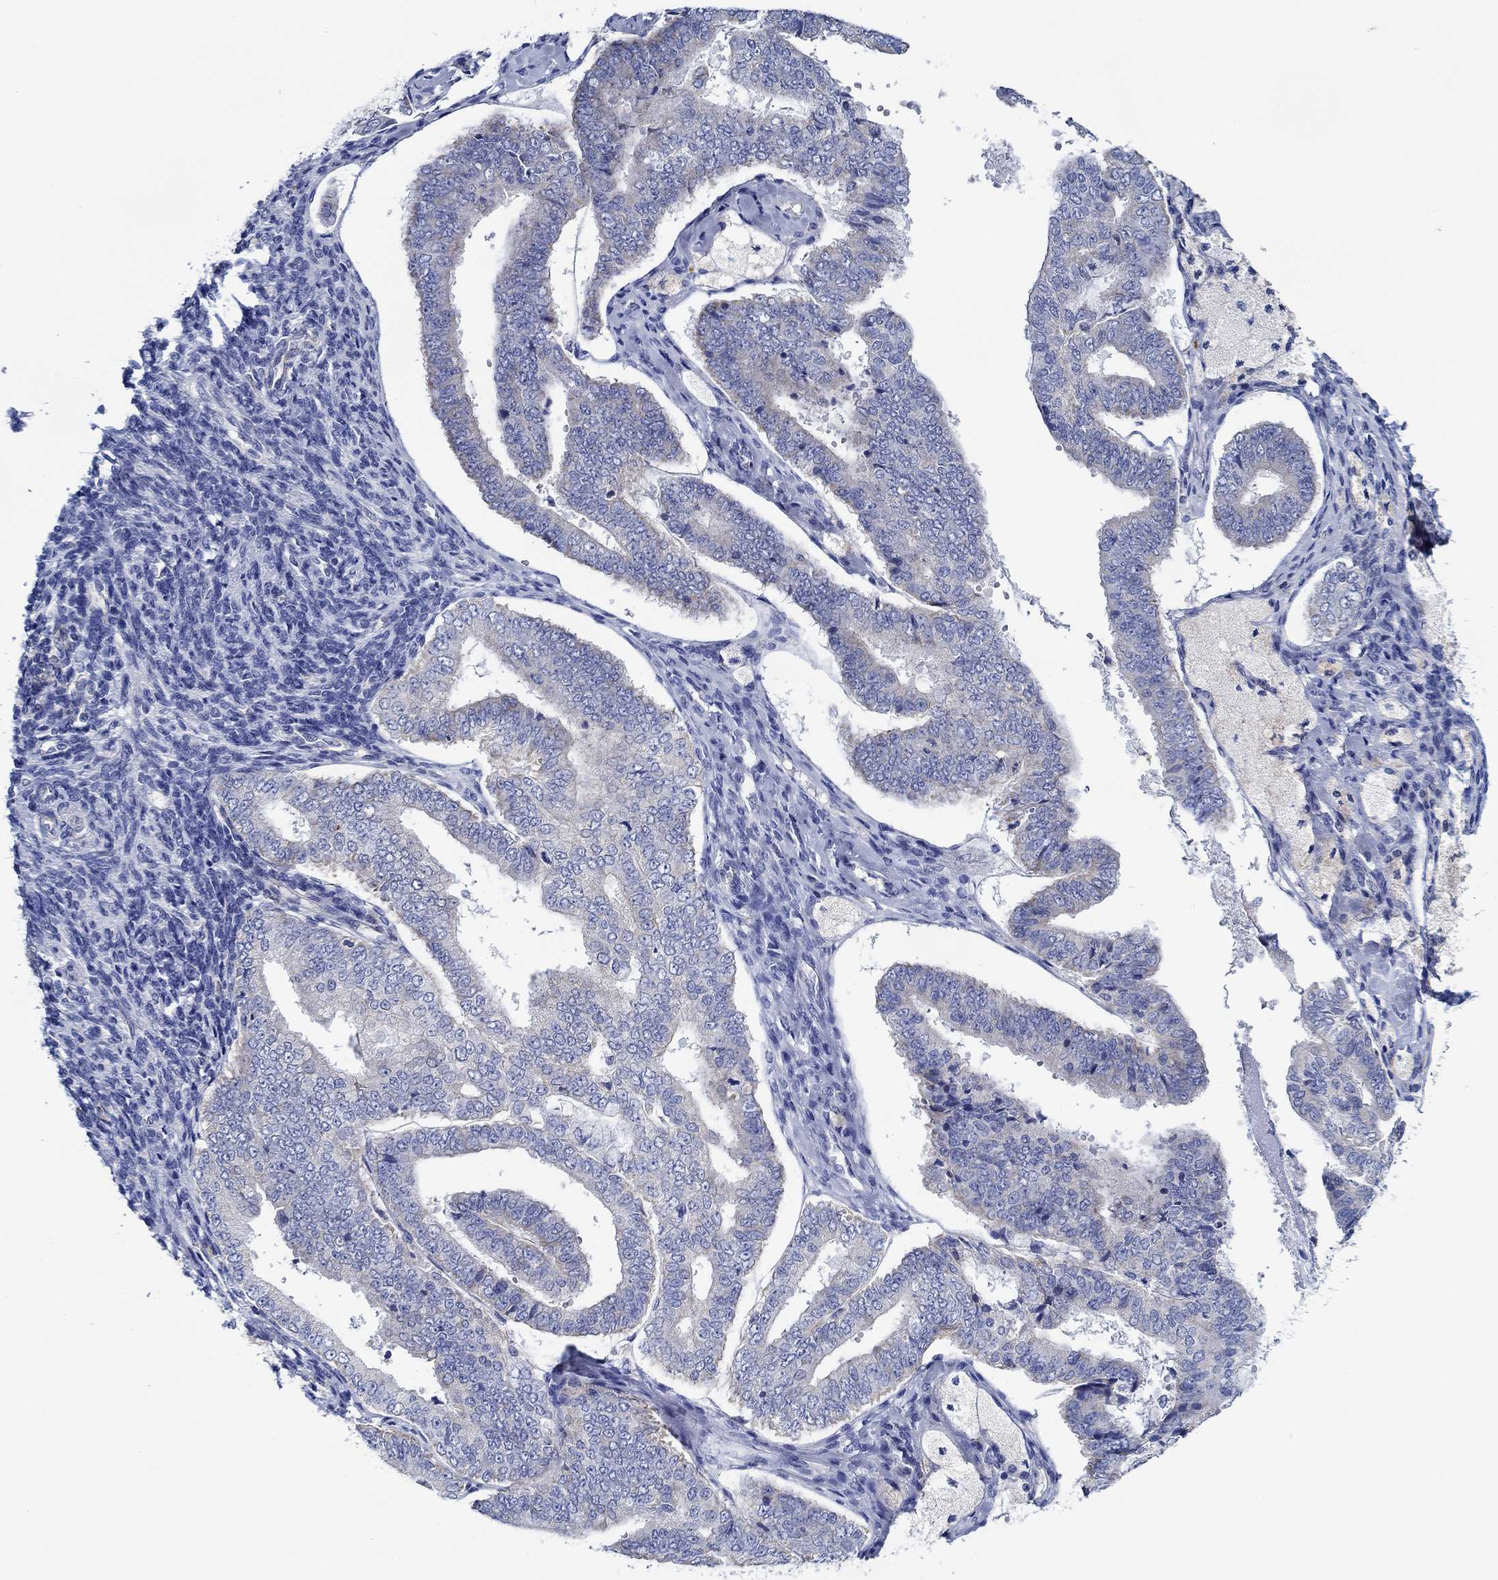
{"staining": {"intensity": "negative", "quantity": "none", "location": "none"}, "tissue": "endometrial cancer", "cell_type": "Tumor cells", "image_type": "cancer", "snomed": [{"axis": "morphology", "description": "Adenocarcinoma, NOS"}, {"axis": "topography", "description": "Endometrium"}], "caption": "This is an immunohistochemistry (IHC) image of endometrial cancer. There is no expression in tumor cells.", "gene": "CFAP61", "patient": {"sex": "female", "age": 63}}